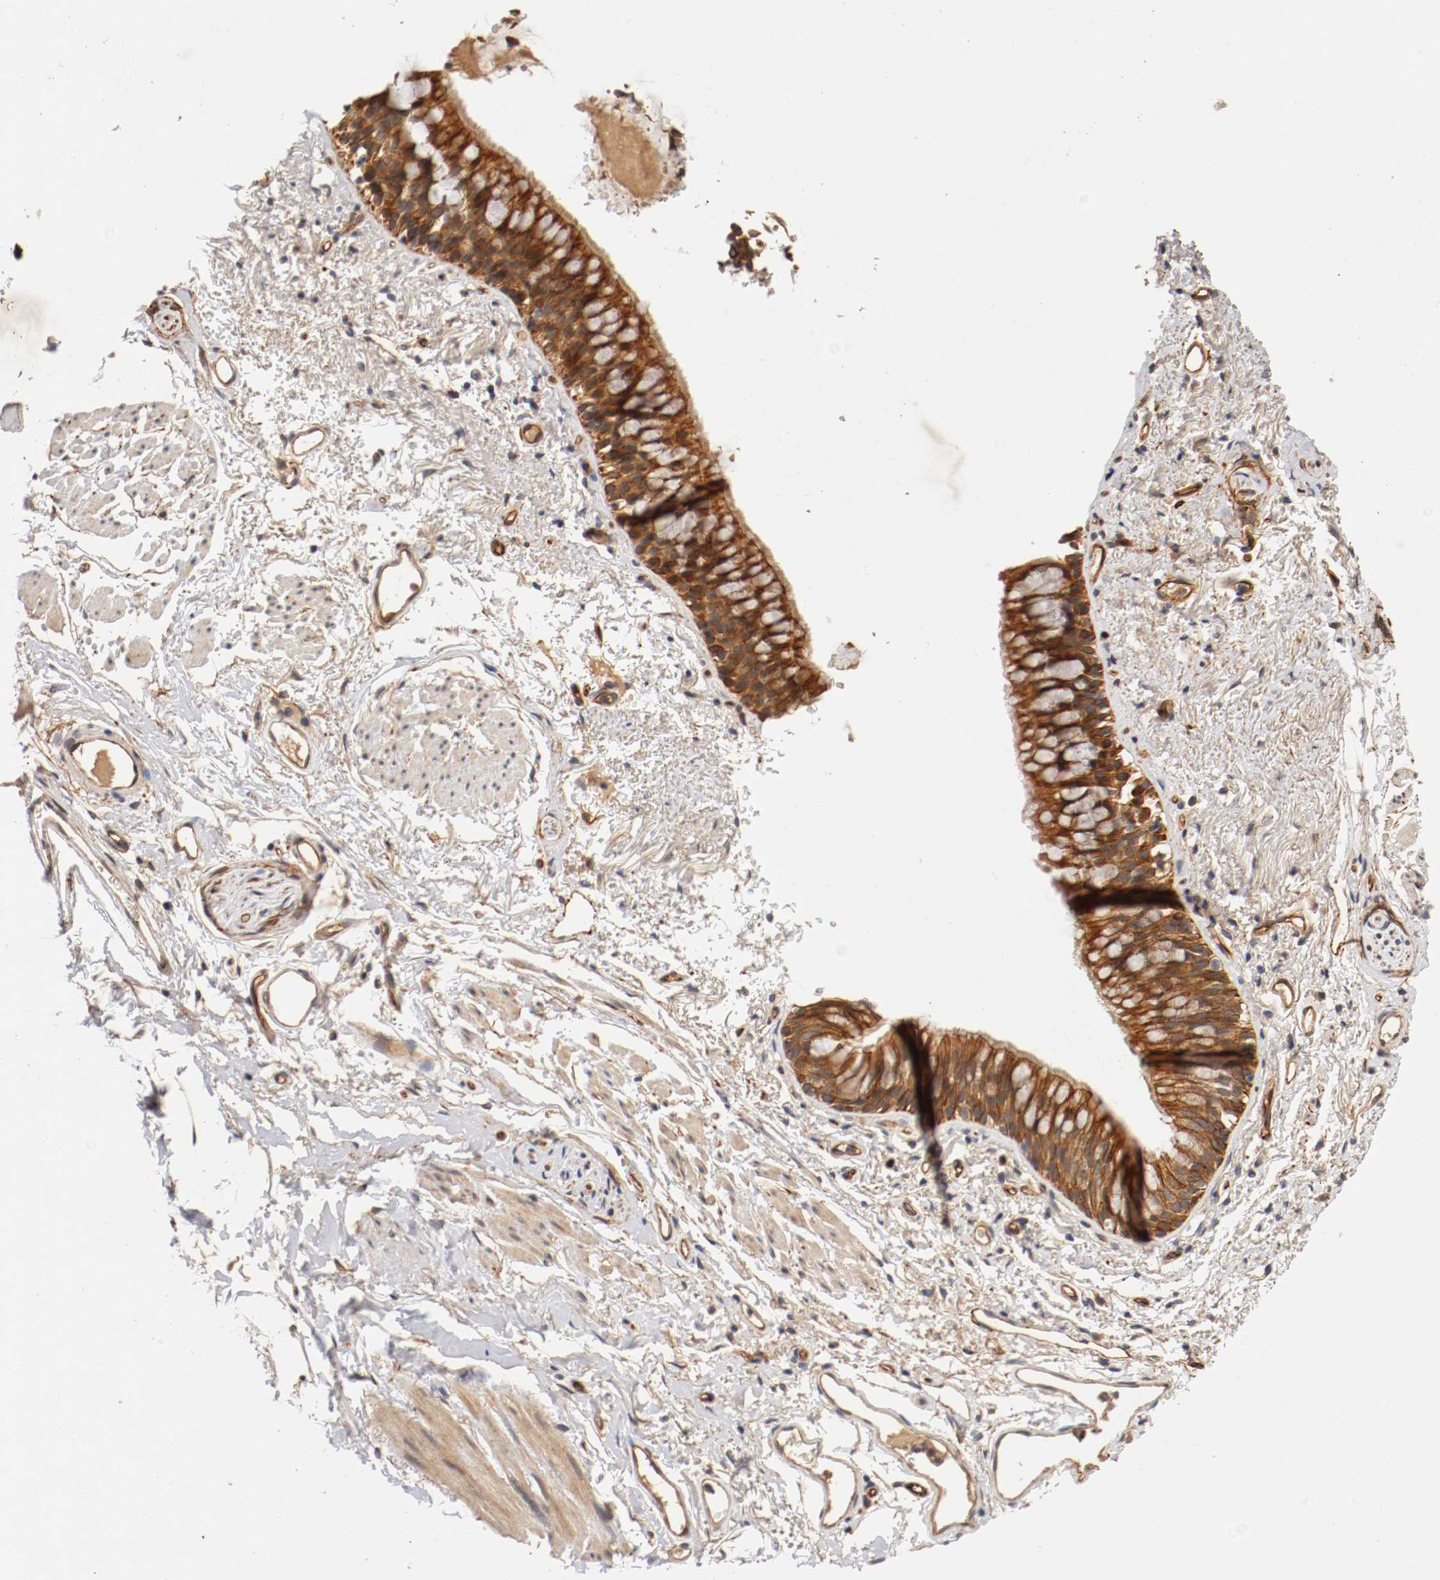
{"staining": {"intensity": "strong", "quantity": ">75%", "location": "cytoplasmic/membranous"}, "tissue": "bronchus", "cell_type": "Respiratory epithelial cells", "image_type": "normal", "snomed": [{"axis": "morphology", "description": "Normal tissue, NOS"}, {"axis": "topography", "description": "Bronchus"}], "caption": "Immunohistochemistry (DAB) staining of unremarkable bronchus exhibits strong cytoplasmic/membranous protein positivity in about >75% of respiratory epithelial cells.", "gene": "TYK2", "patient": {"sex": "female", "age": 73}}